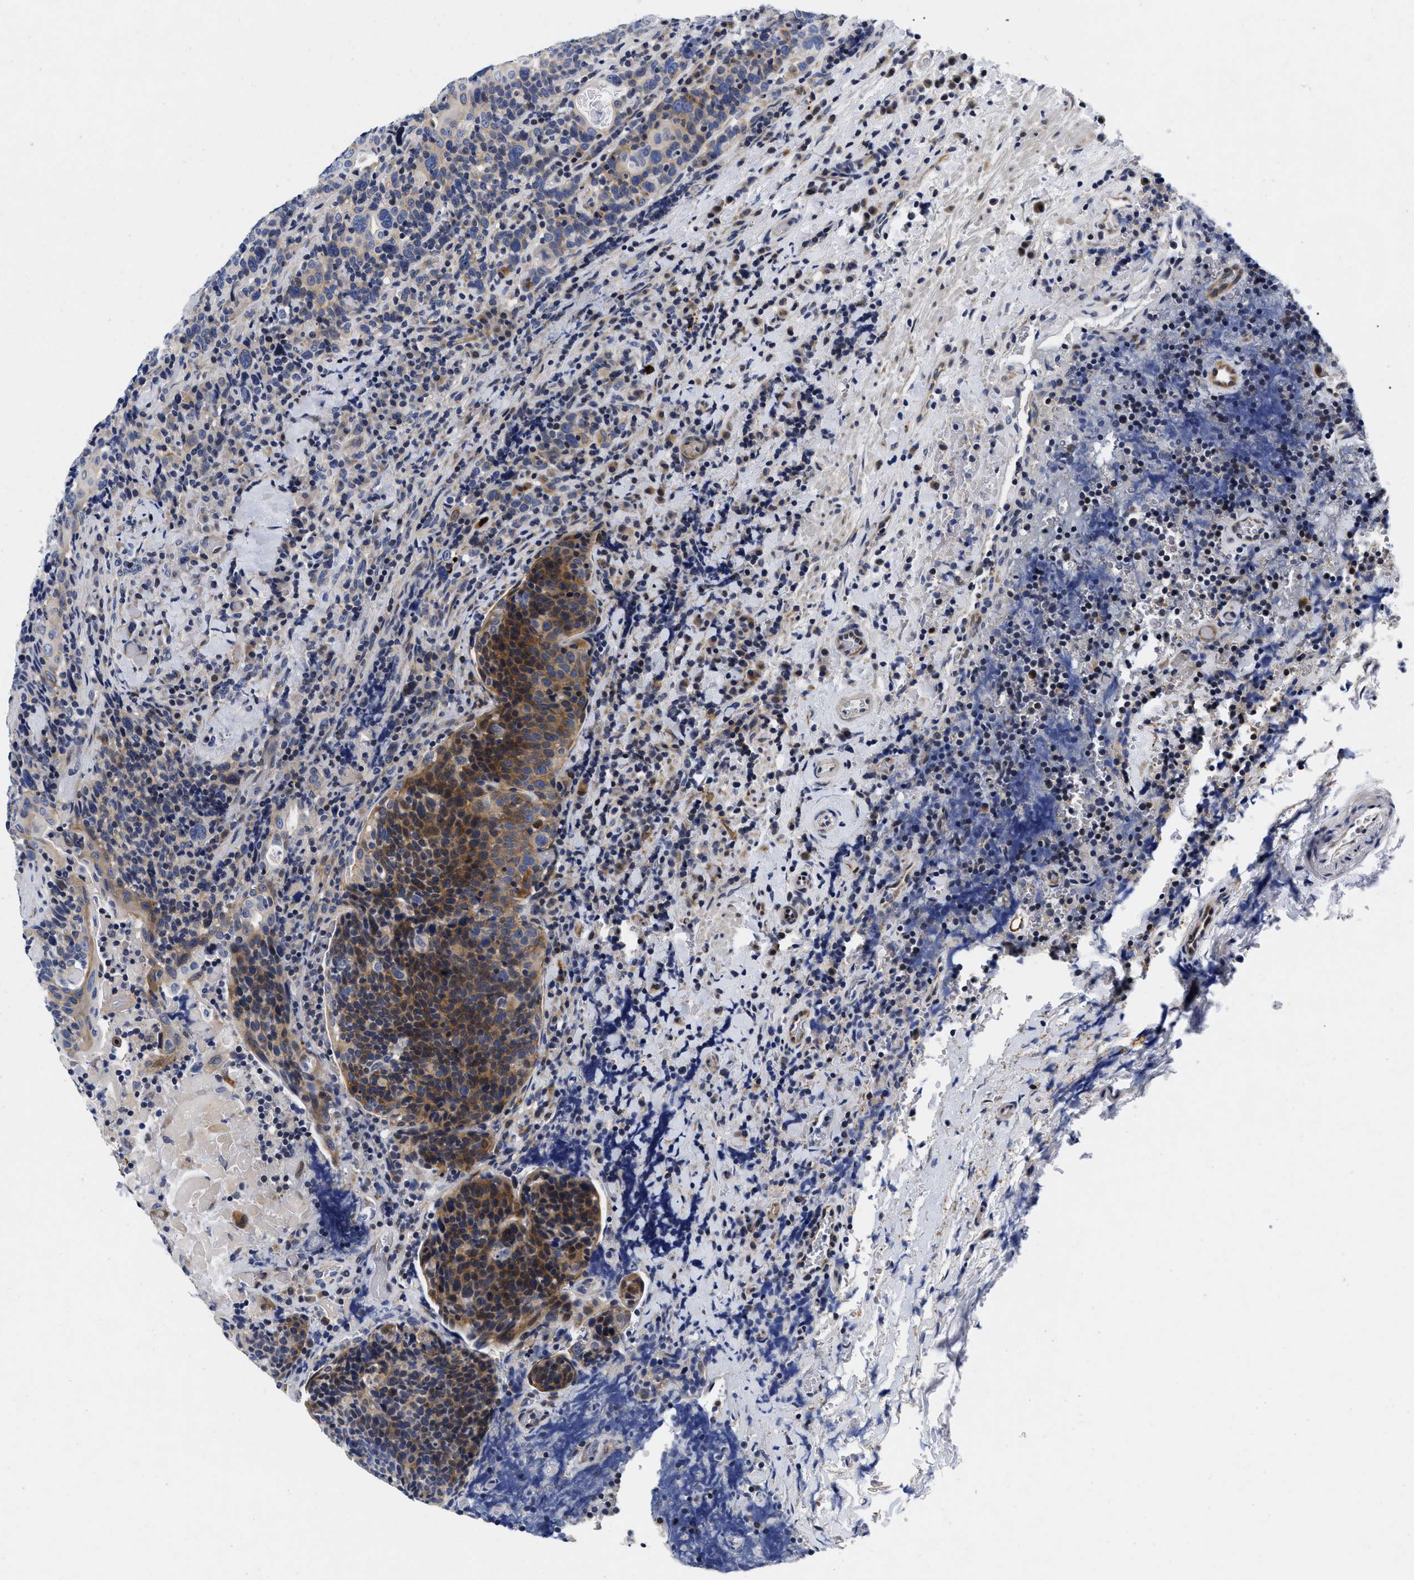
{"staining": {"intensity": "moderate", "quantity": ">75%", "location": "cytoplasmic/membranous"}, "tissue": "head and neck cancer", "cell_type": "Tumor cells", "image_type": "cancer", "snomed": [{"axis": "morphology", "description": "Squamous cell carcinoma, NOS"}, {"axis": "morphology", "description": "Squamous cell carcinoma, metastatic, NOS"}, {"axis": "topography", "description": "Lymph node"}, {"axis": "topography", "description": "Head-Neck"}], "caption": "A medium amount of moderate cytoplasmic/membranous staining is identified in approximately >75% of tumor cells in head and neck cancer tissue.", "gene": "LAD1", "patient": {"sex": "male", "age": 62}}